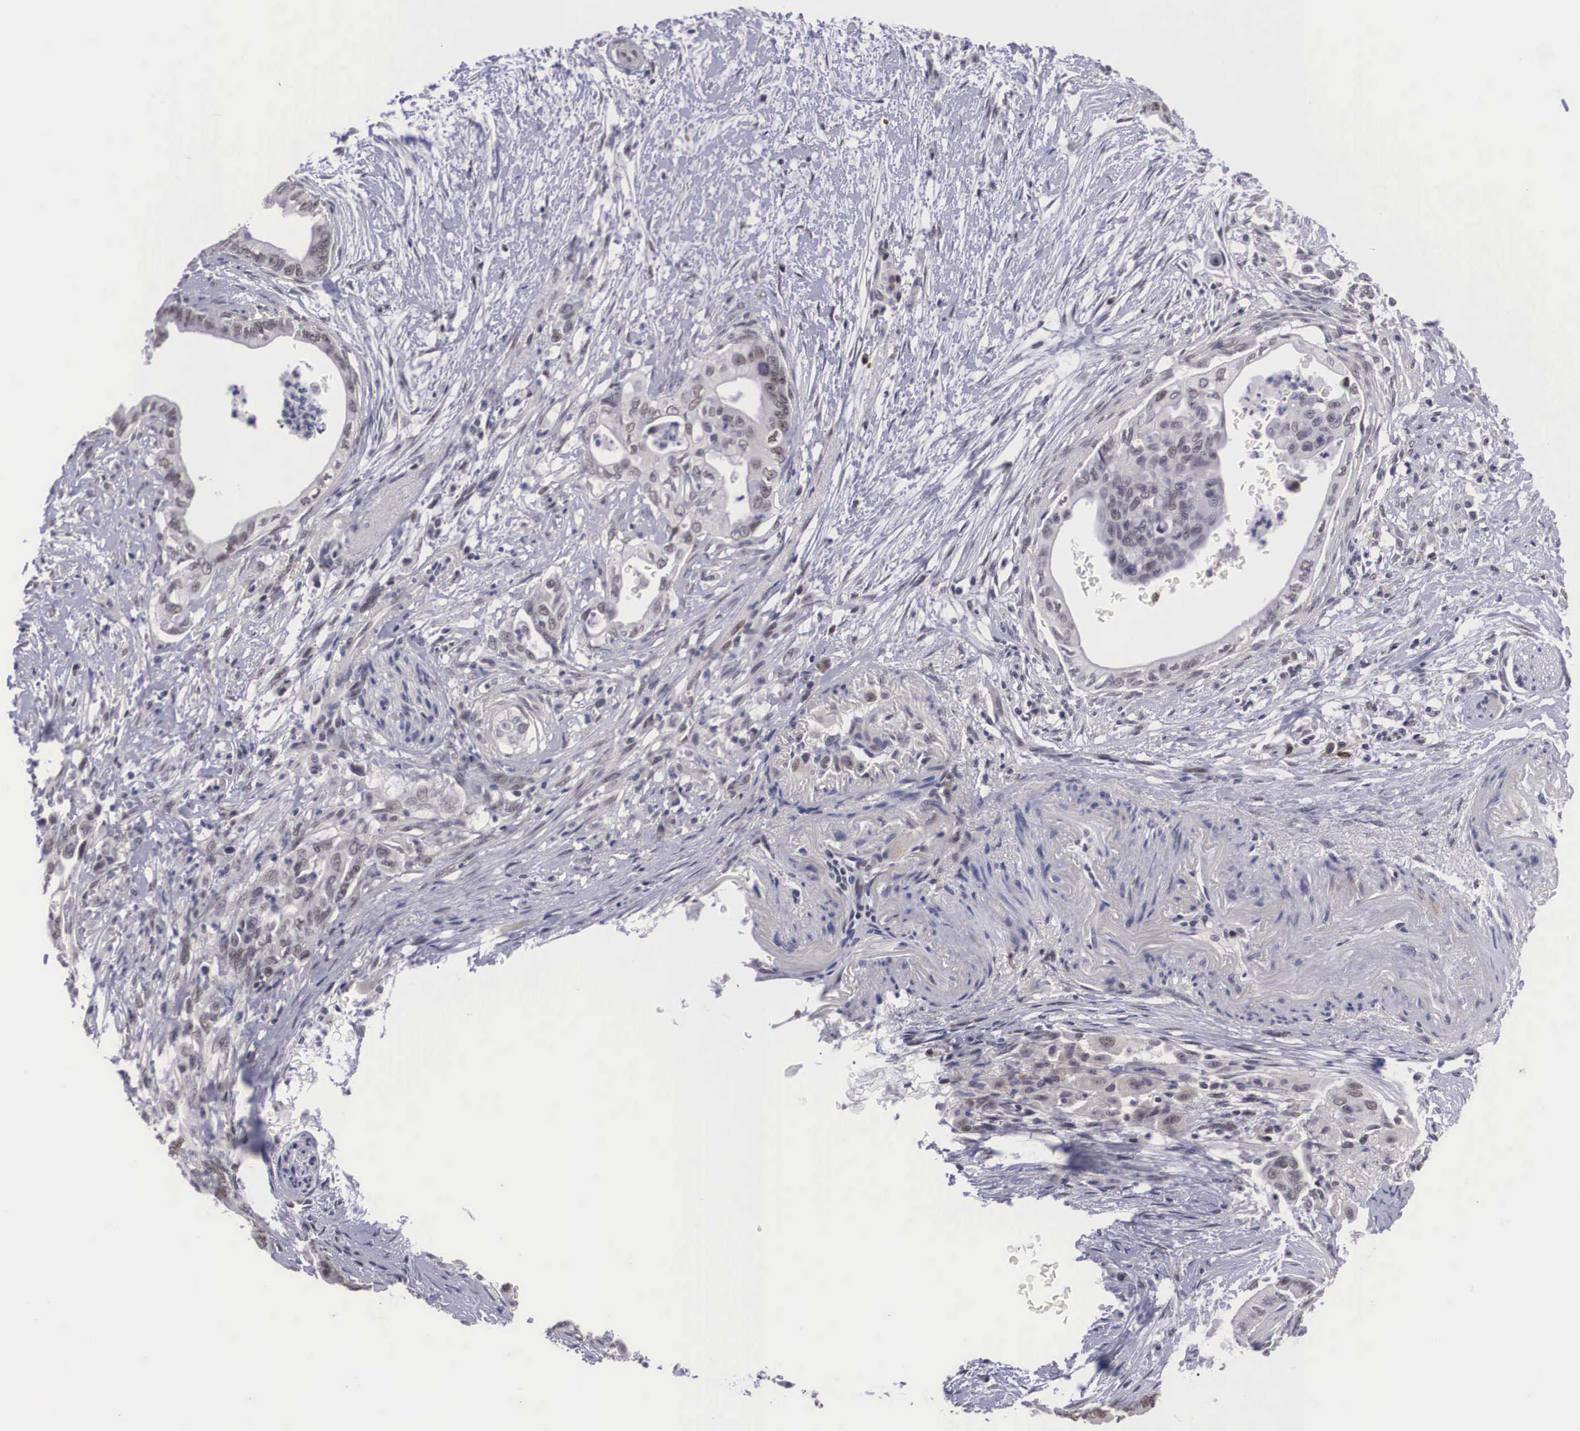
{"staining": {"intensity": "weak", "quantity": "<25%", "location": "nuclear"}, "tissue": "pancreatic cancer", "cell_type": "Tumor cells", "image_type": "cancer", "snomed": [{"axis": "morphology", "description": "Adenocarcinoma, NOS"}, {"axis": "topography", "description": "Pancreas"}], "caption": "Immunohistochemical staining of pancreatic adenocarcinoma demonstrates no significant staining in tumor cells.", "gene": "ZNF275", "patient": {"sex": "female", "age": 66}}